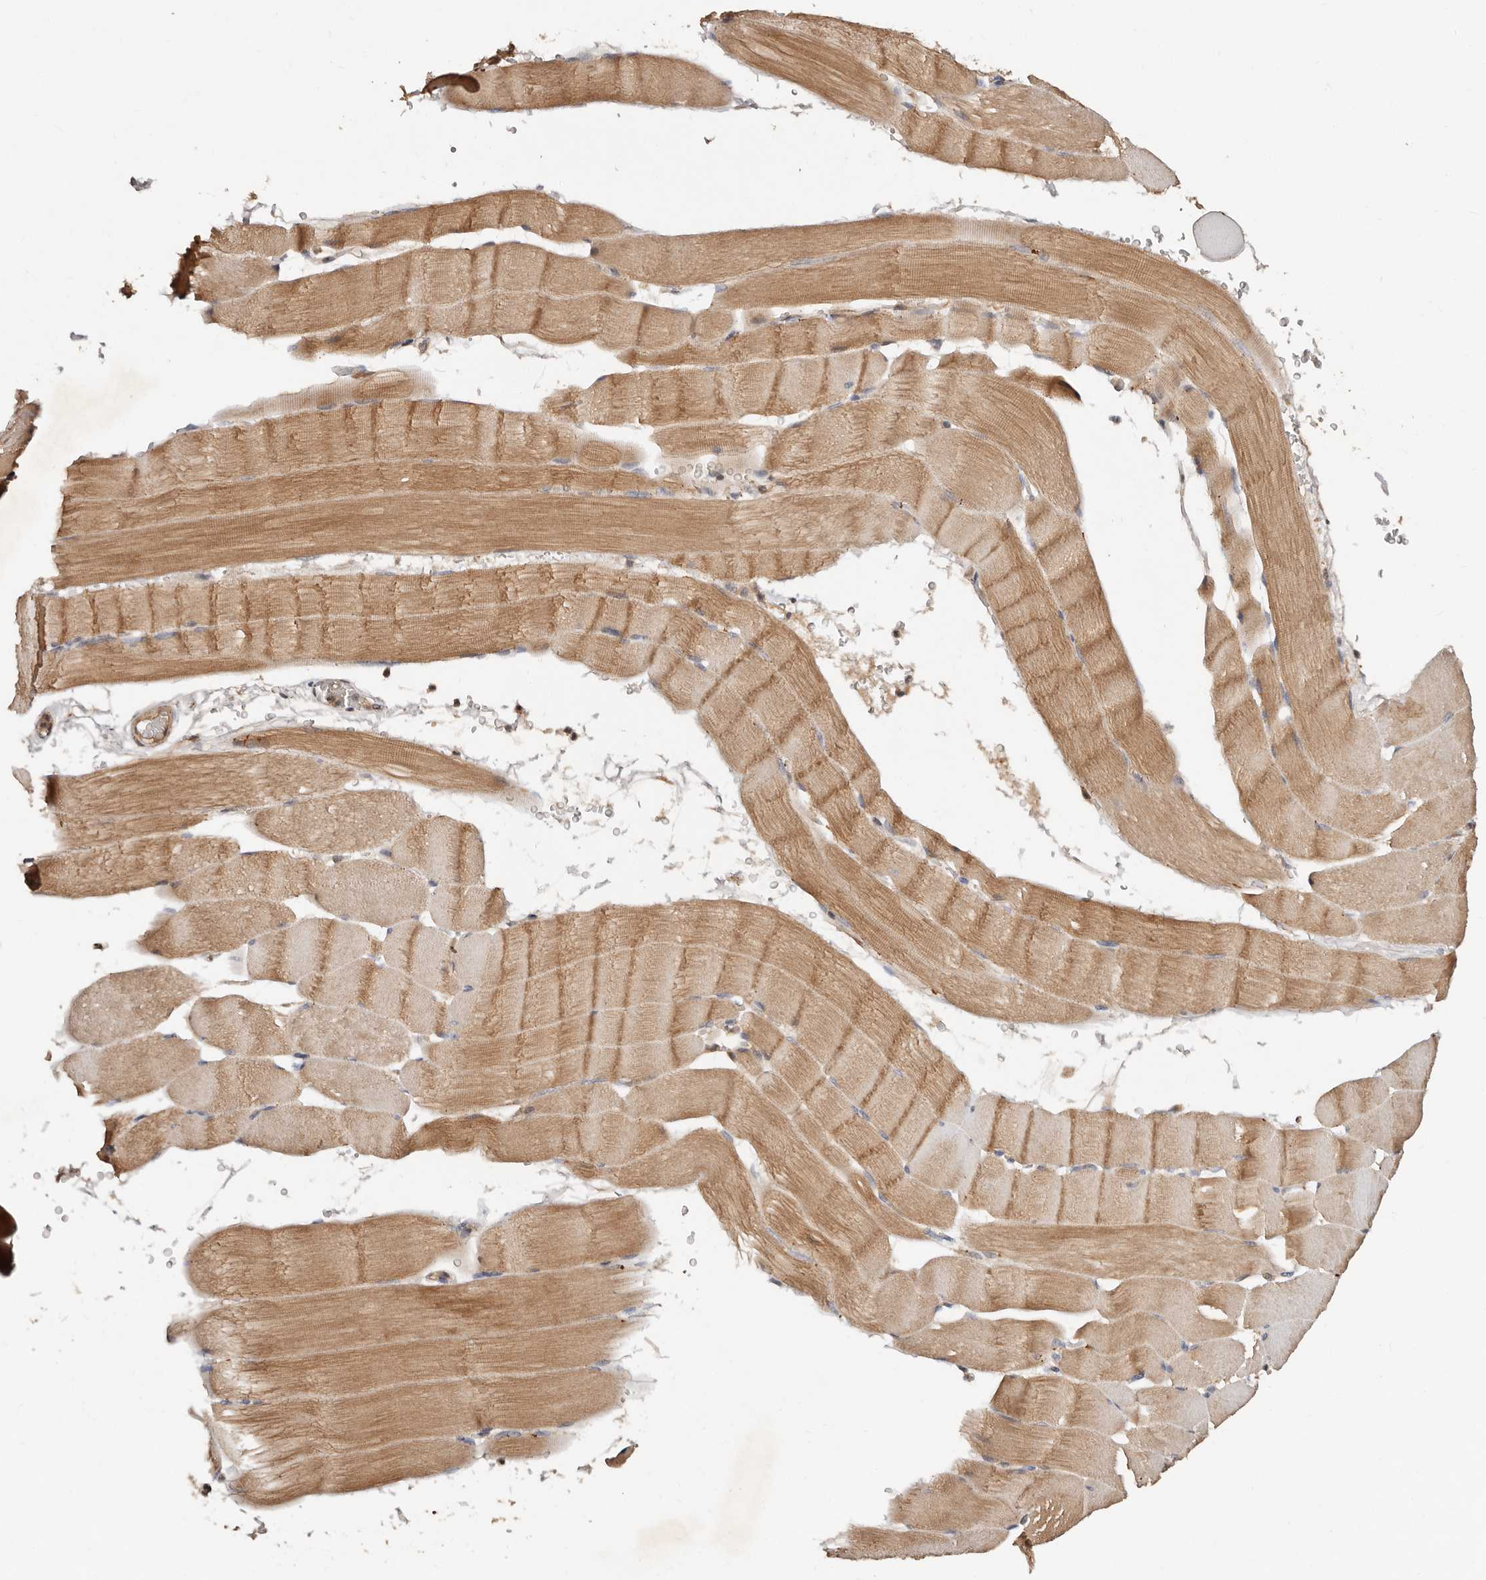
{"staining": {"intensity": "moderate", "quantity": "25%-75%", "location": "cytoplasmic/membranous"}, "tissue": "skeletal muscle", "cell_type": "Myocytes", "image_type": "normal", "snomed": [{"axis": "morphology", "description": "Normal tissue, NOS"}, {"axis": "topography", "description": "Skeletal muscle"}], "caption": "Skeletal muscle stained with a brown dye reveals moderate cytoplasmic/membranous positive staining in approximately 25%-75% of myocytes.", "gene": "DENND11", "patient": {"sex": "male", "age": 62}}